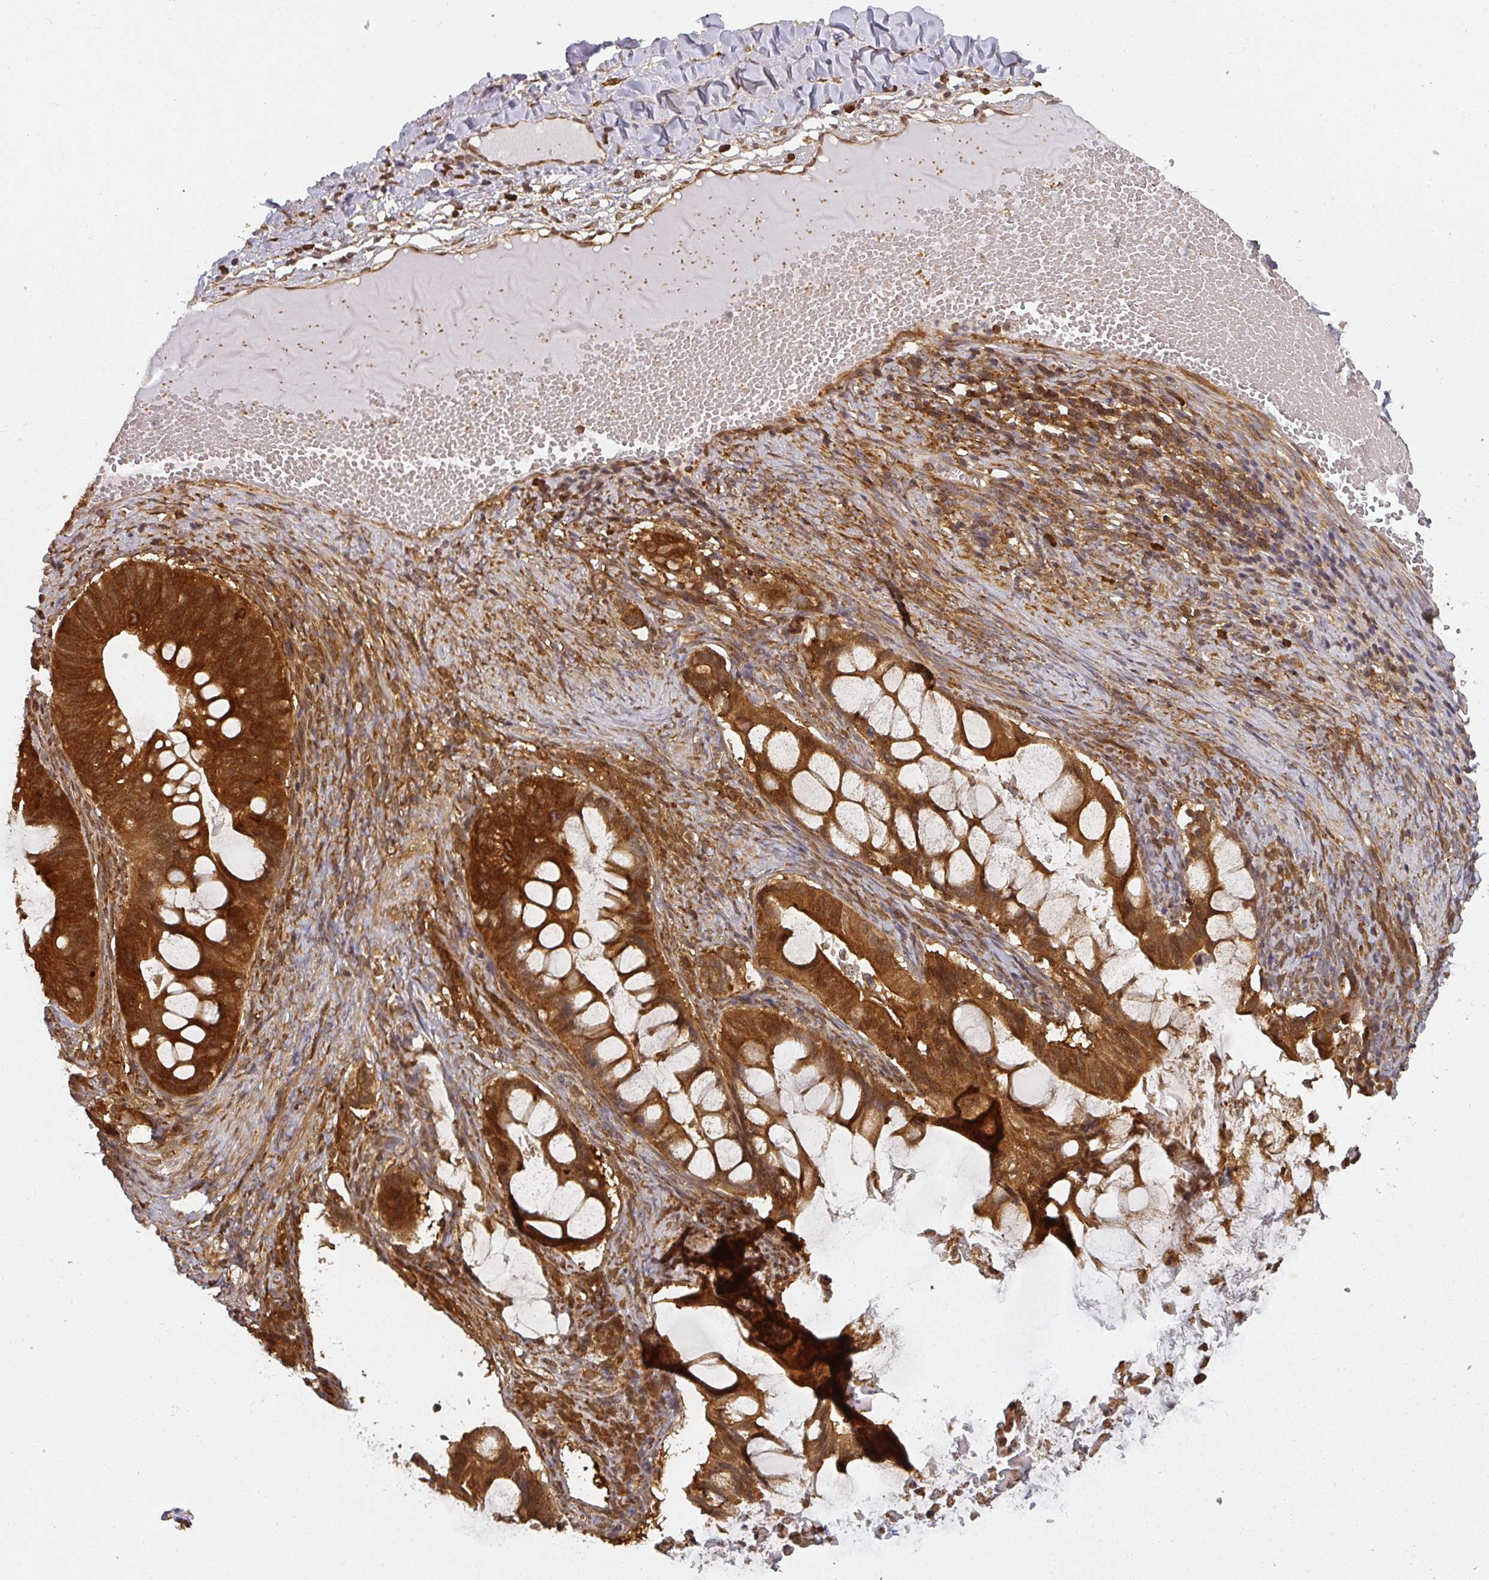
{"staining": {"intensity": "strong", "quantity": ">75%", "location": "cytoplasmic/membranous"}, "tissue": "ovarian cancer", "cell_type": "Tumor cells", "image_type": "cancer", "snomed": [{"axis": "morphology", "description": "Cystadenocarcinoma, mucinous, NOS"}, {"axis": "topography", "description": "Ovary"}], "caption": "Immunohistochemistry of human mucinous cystadenocarcinoma (ovarian) demonstrates high levels of strong cytoplasmic/membranous expression in approximately >75% of tumor cells. The protein of interest is stained brown, and the nuclei are stained in blue (DAB IHC with brightfield microscopy, high magnification).", "gene": "PPP6R3", "patient": {"sex": "female", "age": 61}}